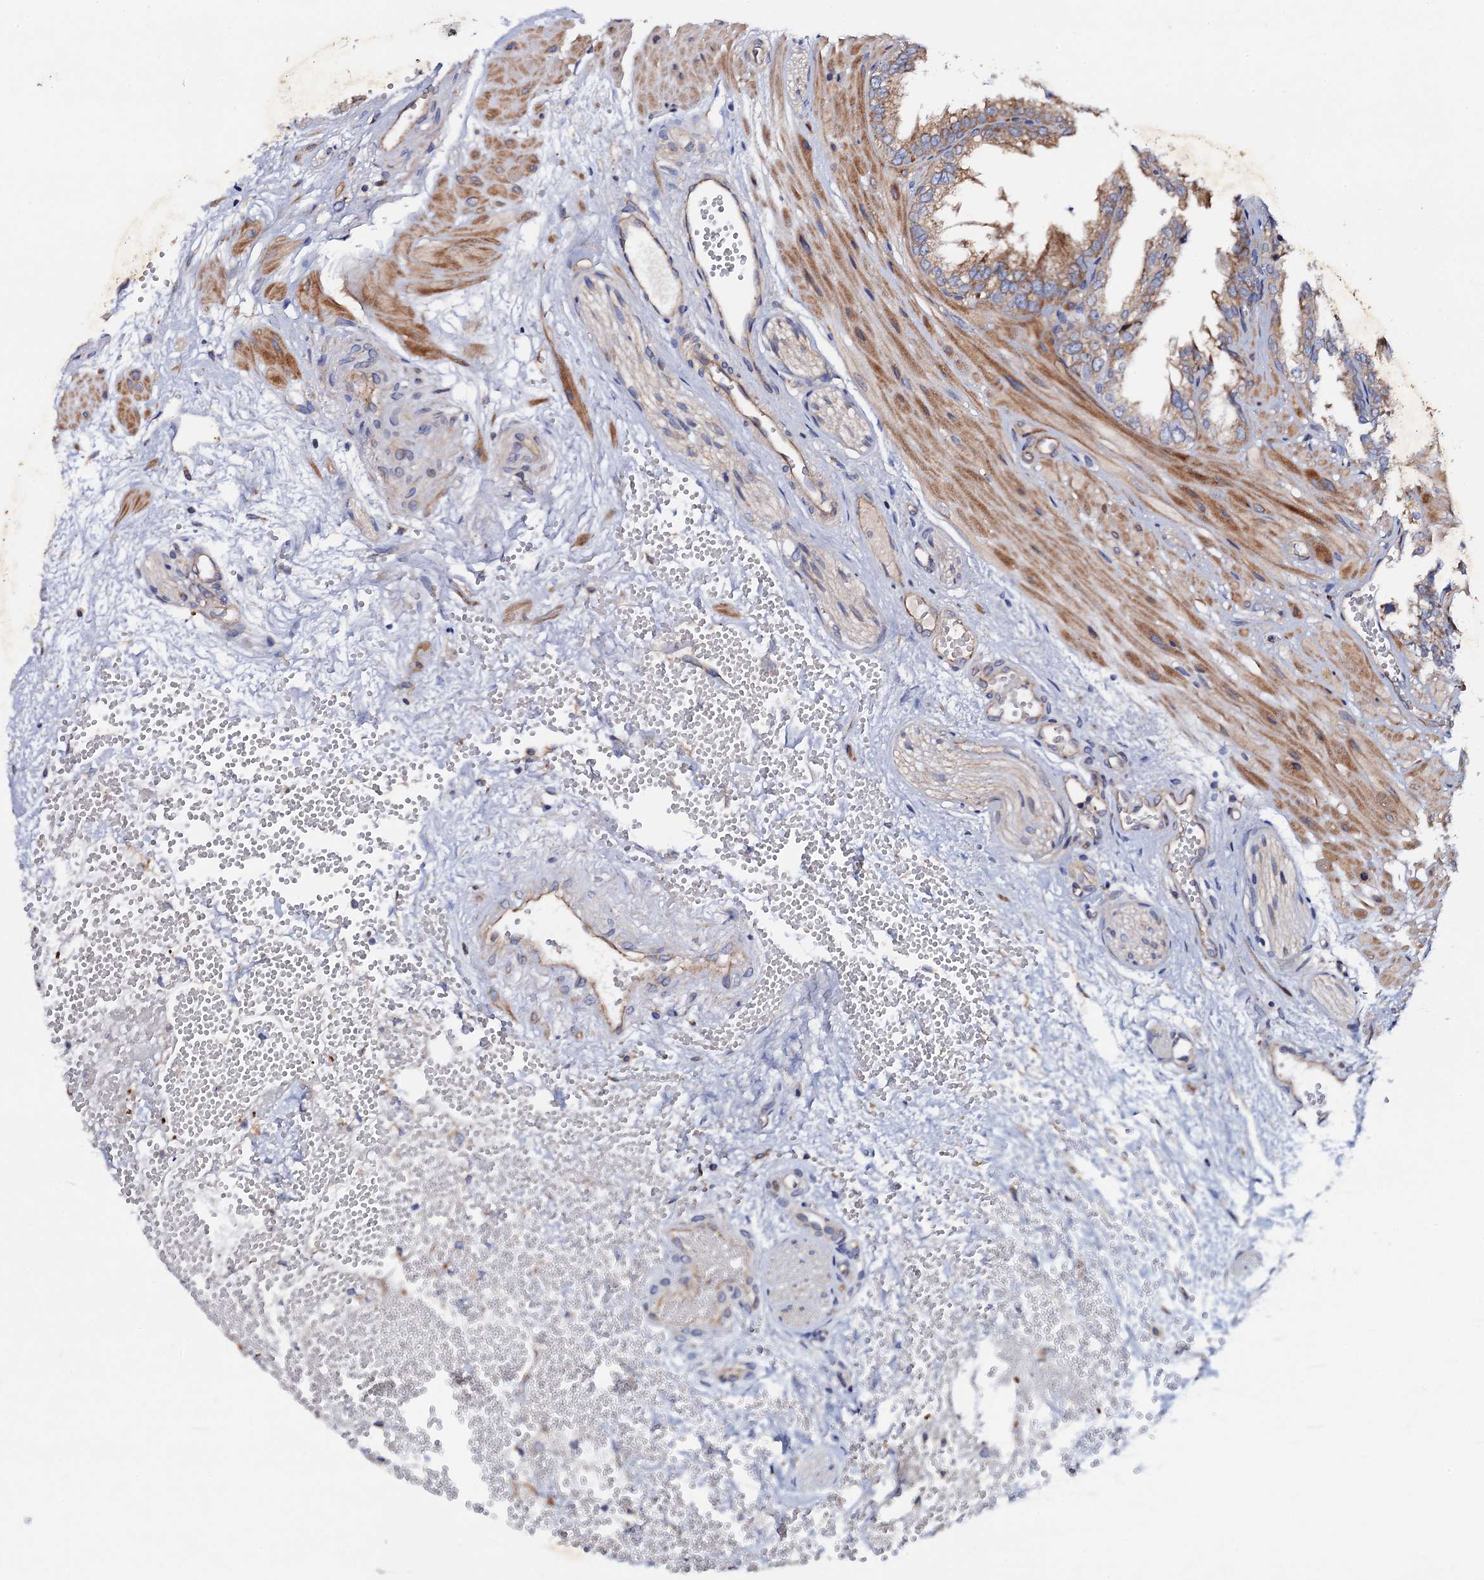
{"staining": {"intensity": "moderate", "quantity": "25%-75%", "location": "cytoplasmic/membranous"}, "tissue": "seminal vesicle", "cell_type": "Glandular cells", "image_type": "normal", "snomed": [{"axis": "morphology", "description": "Normal tissue, NOS"}, {"axis": "topography", "description": "Prostate"}, {"axis": "topography", "description": "Seminal veicle"}], "caption": "Seminal vesicle was stained to show a protein in brown. There is medium levels of moderate cytoplasmic/membranous staining in approximately 25%-75% of glandular cells. (DAB IHC, brown staining for protein, blue staining for nuclei).", "gene": "MRPL48", "patient": {"sex": "male", "age": 51}}